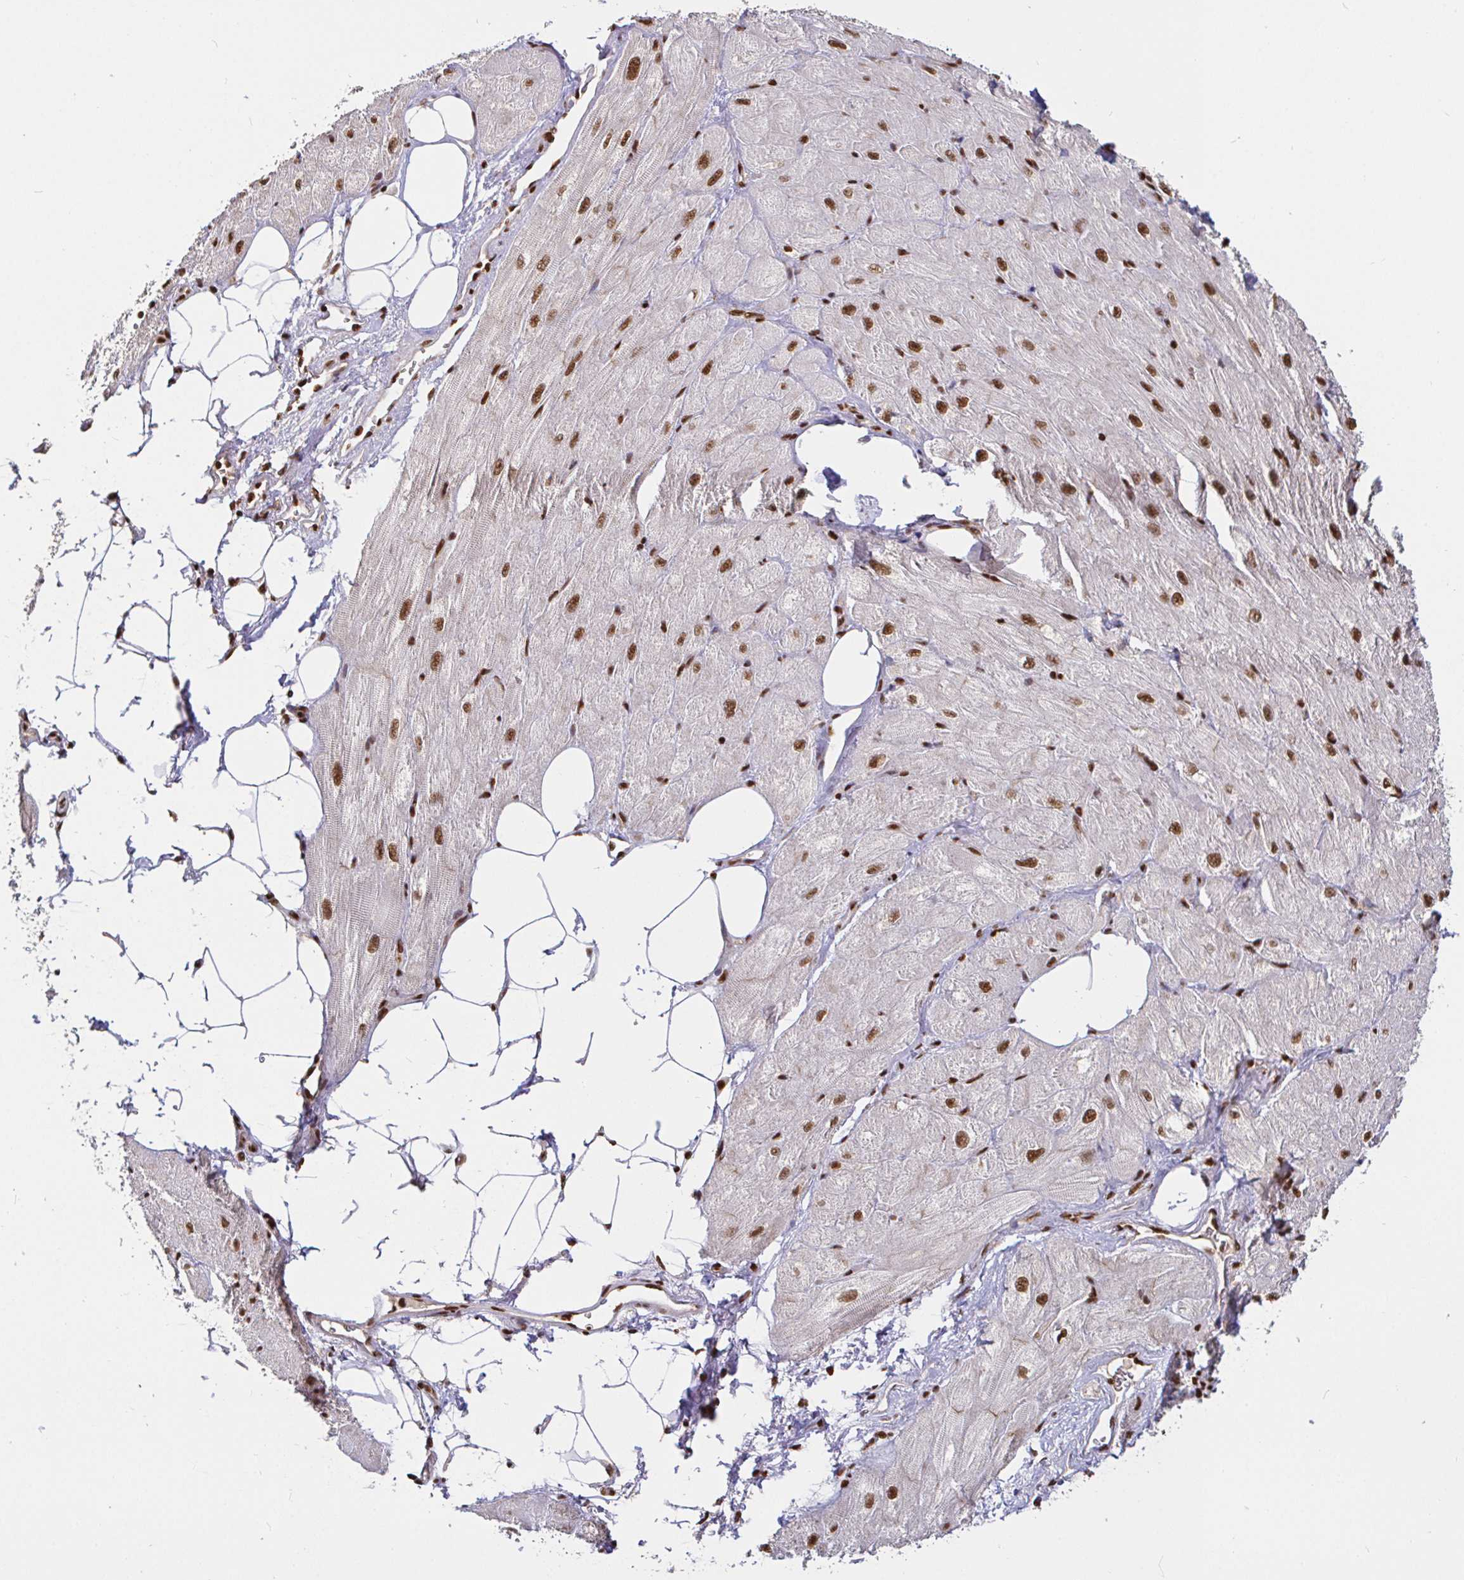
{"staining": {"intensity": "moderate", "quantity": ">75%", "location": "cytoplasmic/membranous,nuclear"}, "tissue": "heart muscle", "cell_type": "Cardiomyocytes", "image_type": "normal", "snomed": [{"axis": "morphology", "description": "Normal tissue, NOS"}, {"axis": "topography", "description": "Heart"}], "caption": "Moderate cytoplasmic/membranous,nuclear staining is identified in about >75% of cardiomyocytes in normal heart muscle. (brown staining indicates protein expression, while blue staining denotes nuclei).", "gene": "SP3", "patient": {"sex": "male", "age": 62}}